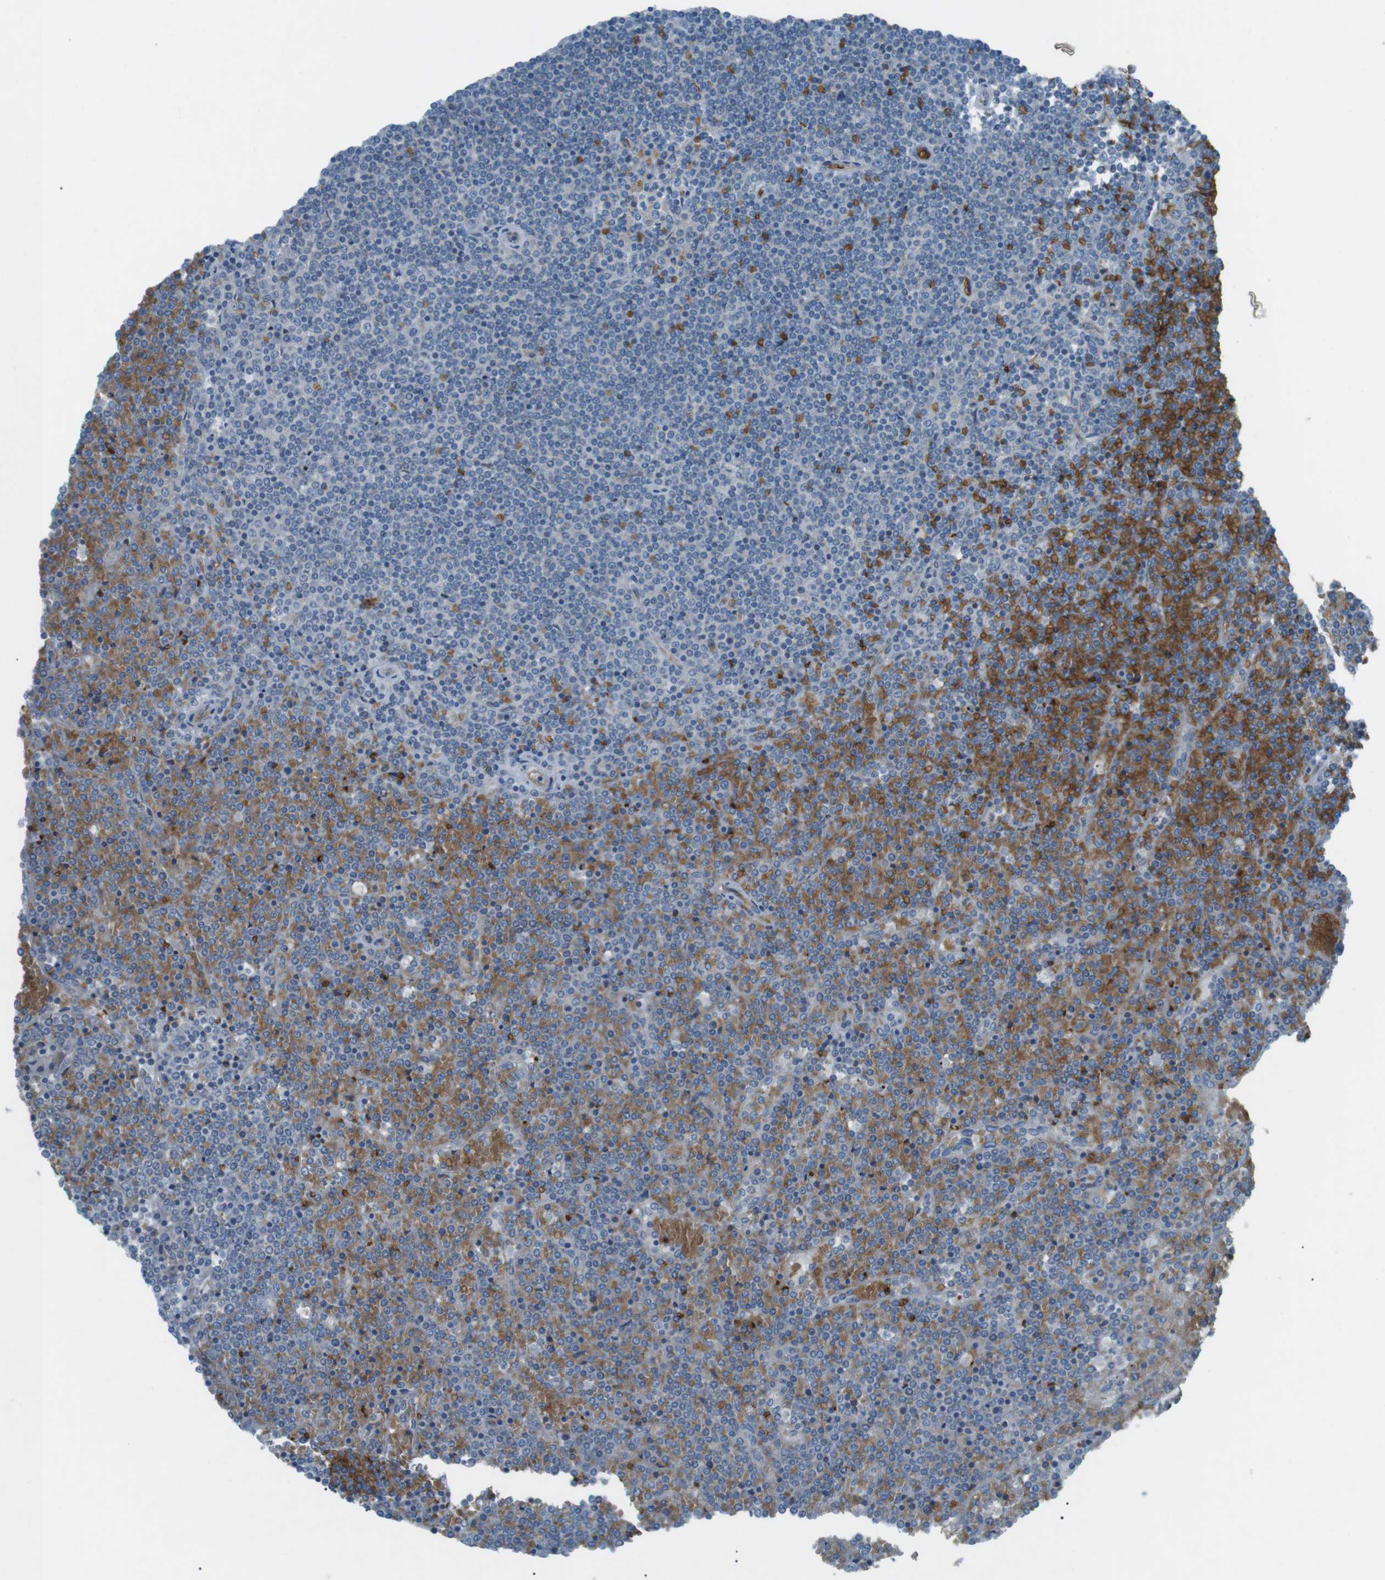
{"staining": {"intensity": "negative", "quantity": "none", "location": "none"}, "tissue": "lymphoma", "cell_type": "Tumor cells", "image_type": "cancer", "snomed": [{"axis": "morphology", "description": "Malignant lymphoma, non-Hodgkin's type, Low grade"}, {"axis": "topography", "description": "Spleen"}], "caption": "This is an IHC micrograph of human malignant lymphoma, non-Hodgkin's type (low-grade). There is no positivity in tumor cells.", "gene": "SPTA1", "patient": {"sex": "female", "age": 19}}